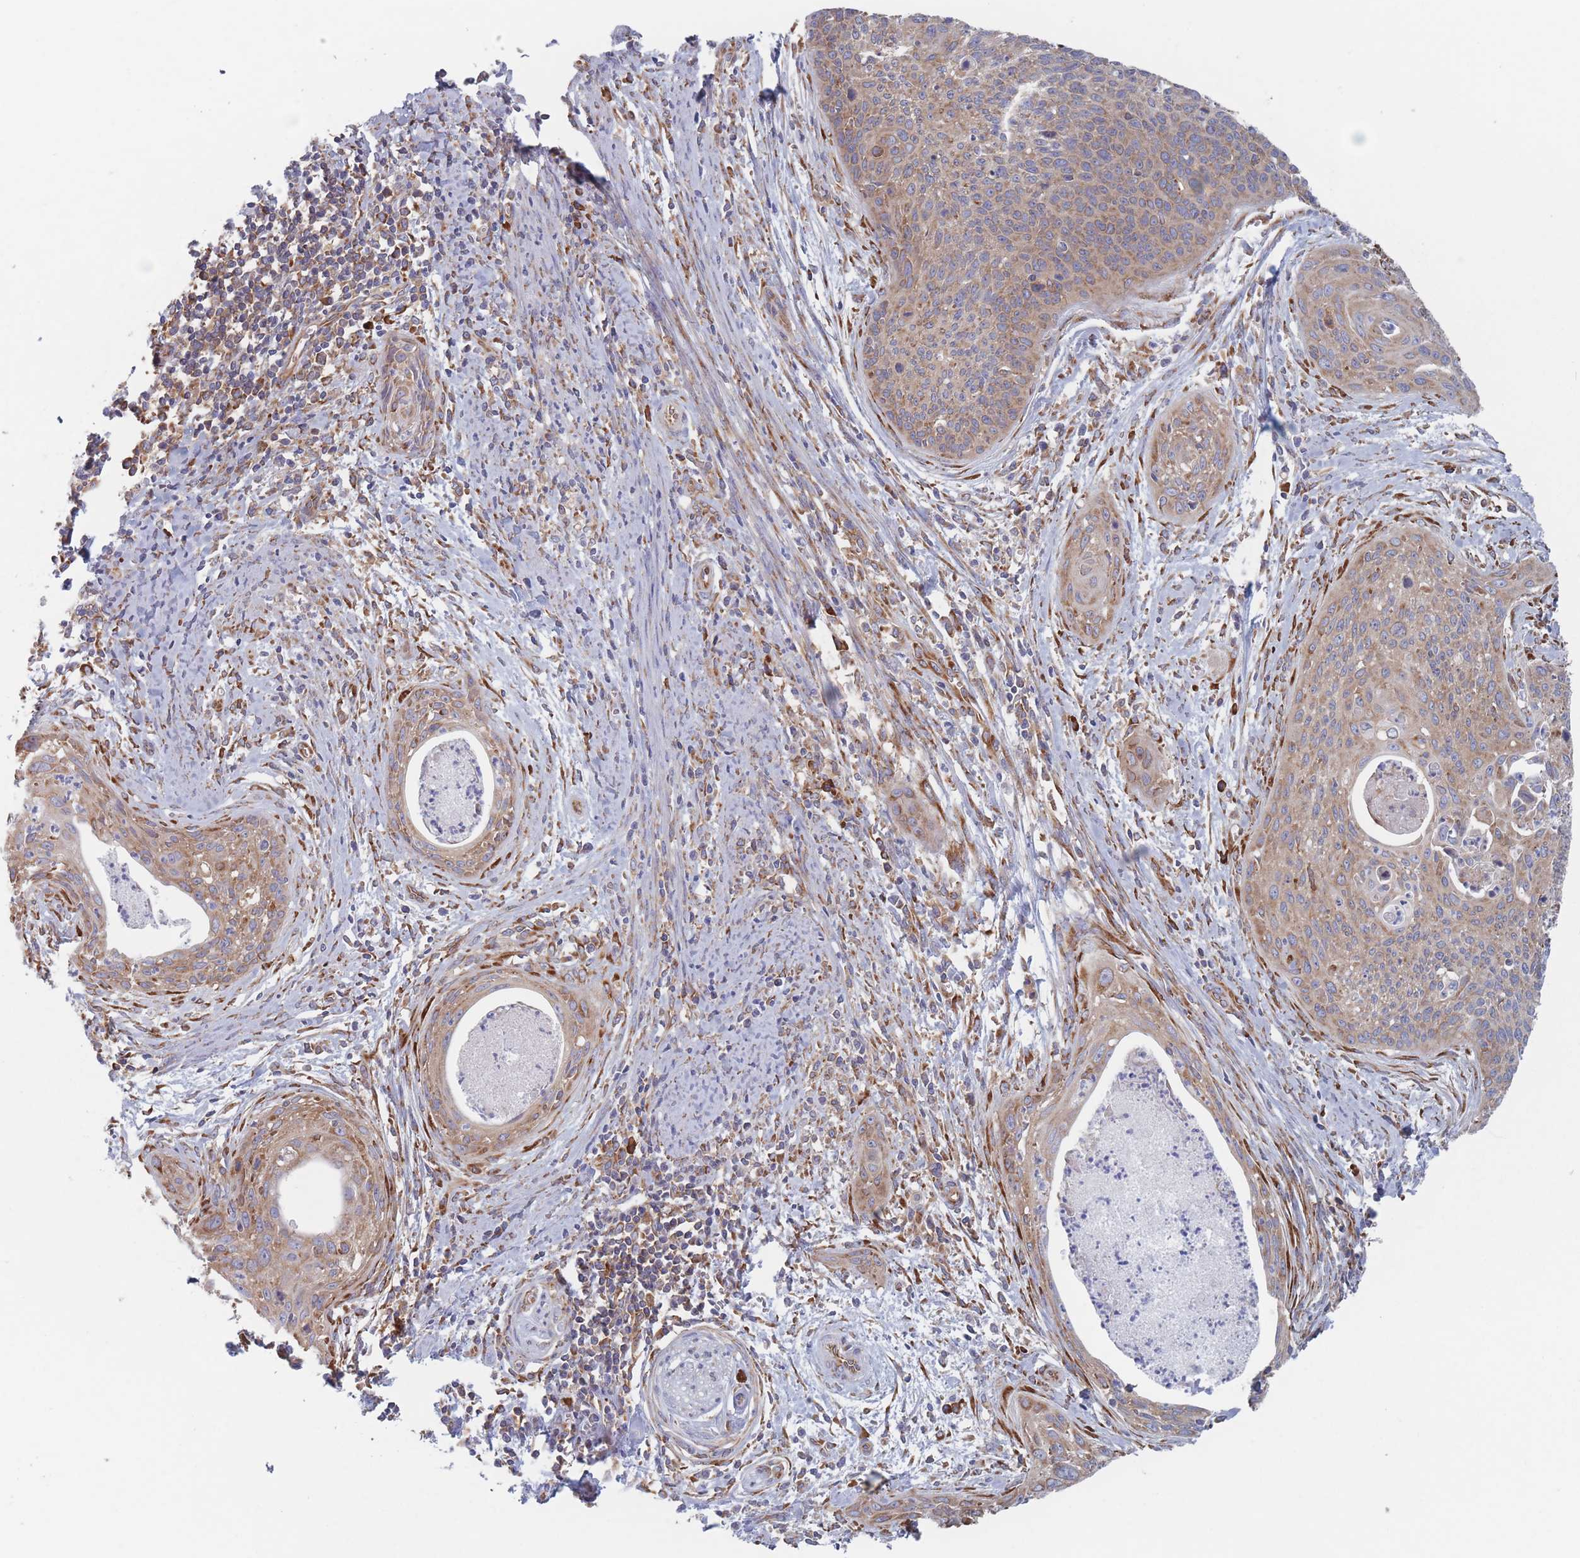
{"staining": {"intensity": "moderate", "quantity": ">75%", "location": "cytoplasmic/membranous"}, "tissue": "cervical cancer", "cell_type": "Tumor cells", "image_type": "cancer", "snomed": [{"axis": "morphology", "description": "Squamous cell carcinoma, NOS"}, {"axis": "topography", "description": "Cervix"}], "caption": "High-magnification brightfield microscopy of cervical cancer (squamous cell carcinoma) stained with DAB (brown) and counterstained with hematoxylin (blue). tumor cells exhibit moderate cytoplasmic/membranous positivity is appreciated in approximately>75% of cells.", "gene": "EEF1B2", "patient": {"sex": "female", "age": 55}}